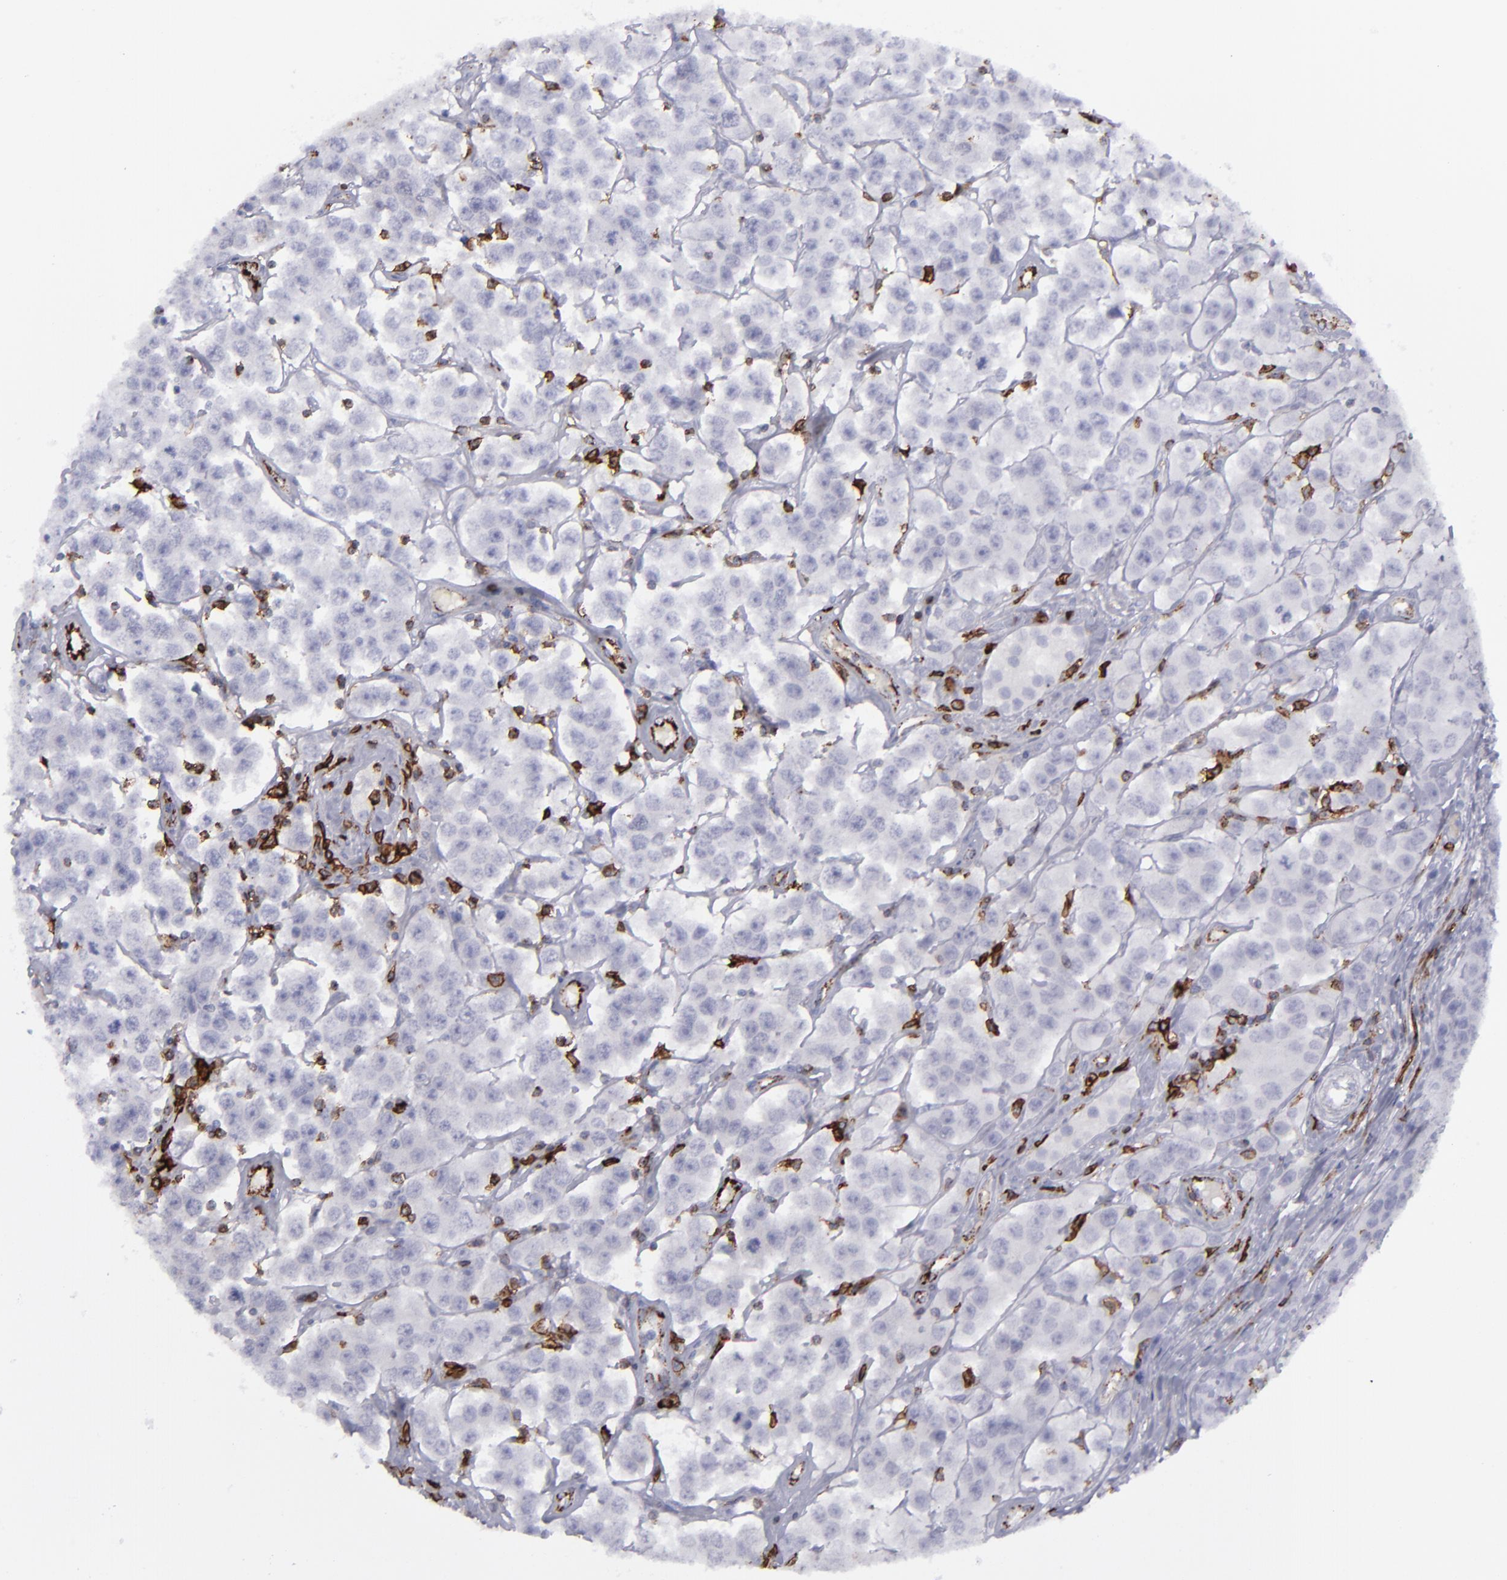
{"staining": {"intensity": "negative", "quantity": "none", "location": "none"}, "tissue": "testis cancer", "cell_type": "Tumor cells", "image_type": "cancer", "snomed": [{"axis": "morphology", "description": "Seminoma, NOS"}, {"axis": "topography", "description": "Testis"}], "caption": "The immunohistochemistry (IHC) micrograph has no significant positivity in tumor cells of testis seminoma tissue.", "gene": "CD27", "patient": {"sex": "male", "age": 52}}